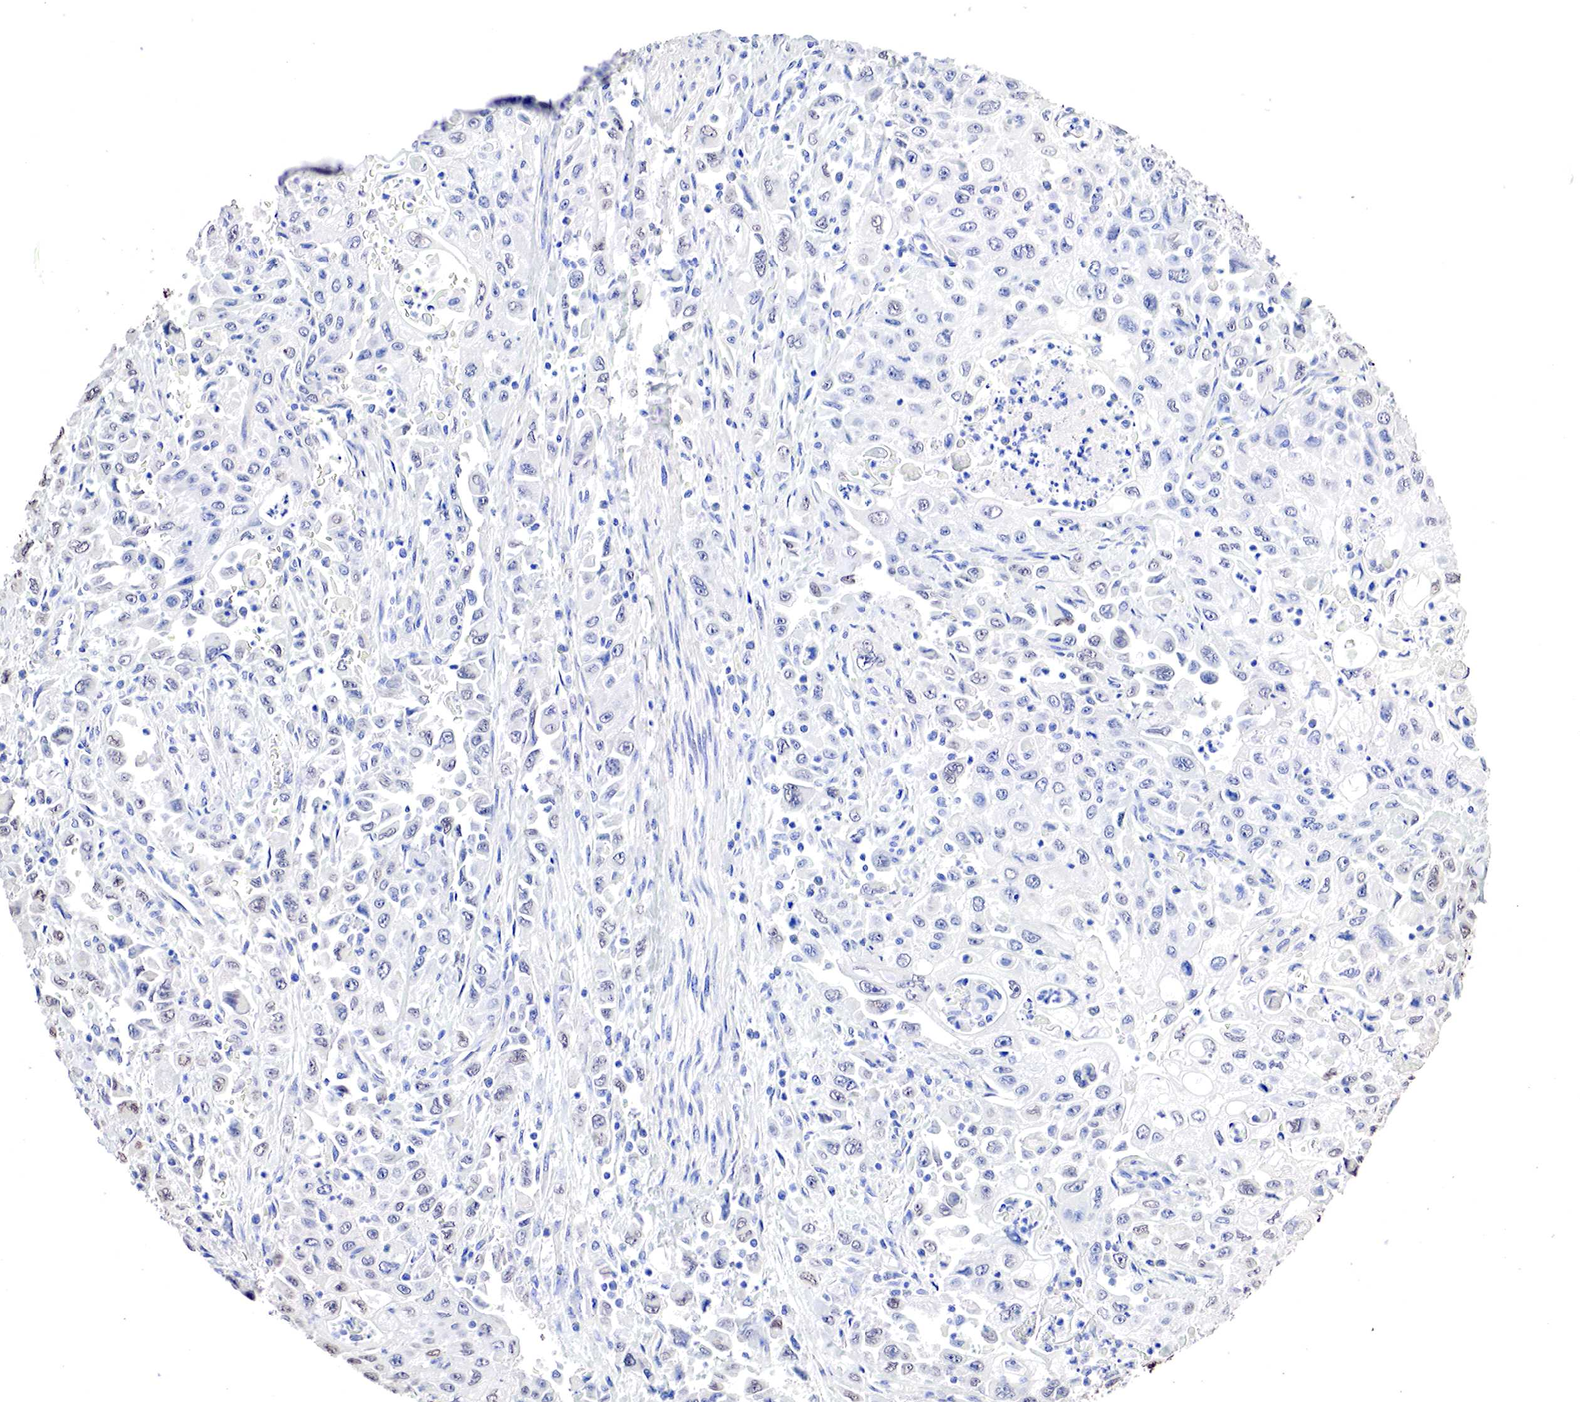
{"staining": {"intensity": "negative", "quantity": "none", "location": "none"}, "tissue": "pancreatic cancer", "cell_type": "Tumor cells", "image_type": "cancer", "snomed": [{"axis": "morphology", "description": "Adenocarcinoma, NOS"}, {"axis": "topography", "description": "Pancreas"}], "caption": "This is a histopathology image of IHC staining of pancreatic adenocarcinoma, which shows no staining in tumor cells.", "gene": "OTC", "patient": {"sex": "male", "age": 70}}